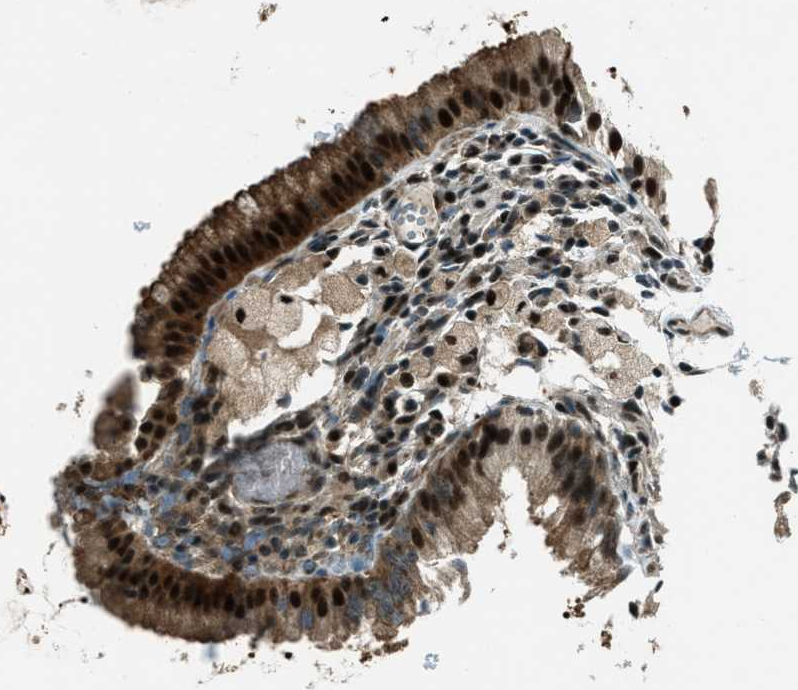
{"staining": {"intensity": "strong", "quantity": ">75%", "location": "cytoplasmic/membranous,nuclear"}, "tissue": "gallbladder", "cell_type": "Glandular cells", "image_type": "normal", "snomed": [{"axis": "morphology", "description": "Normal tissue, NOS"}, {"axis": "topography", "description": "Gallbladder"}], "caption": "Immunohistochemical staining of benign gallbladder displays high levels of strong cytoplasmic/membranous,nuclear positivity in about >75% of glandular cells.", "gene": "TARDBP", "patient": {"sex": "female", "age": 26}}